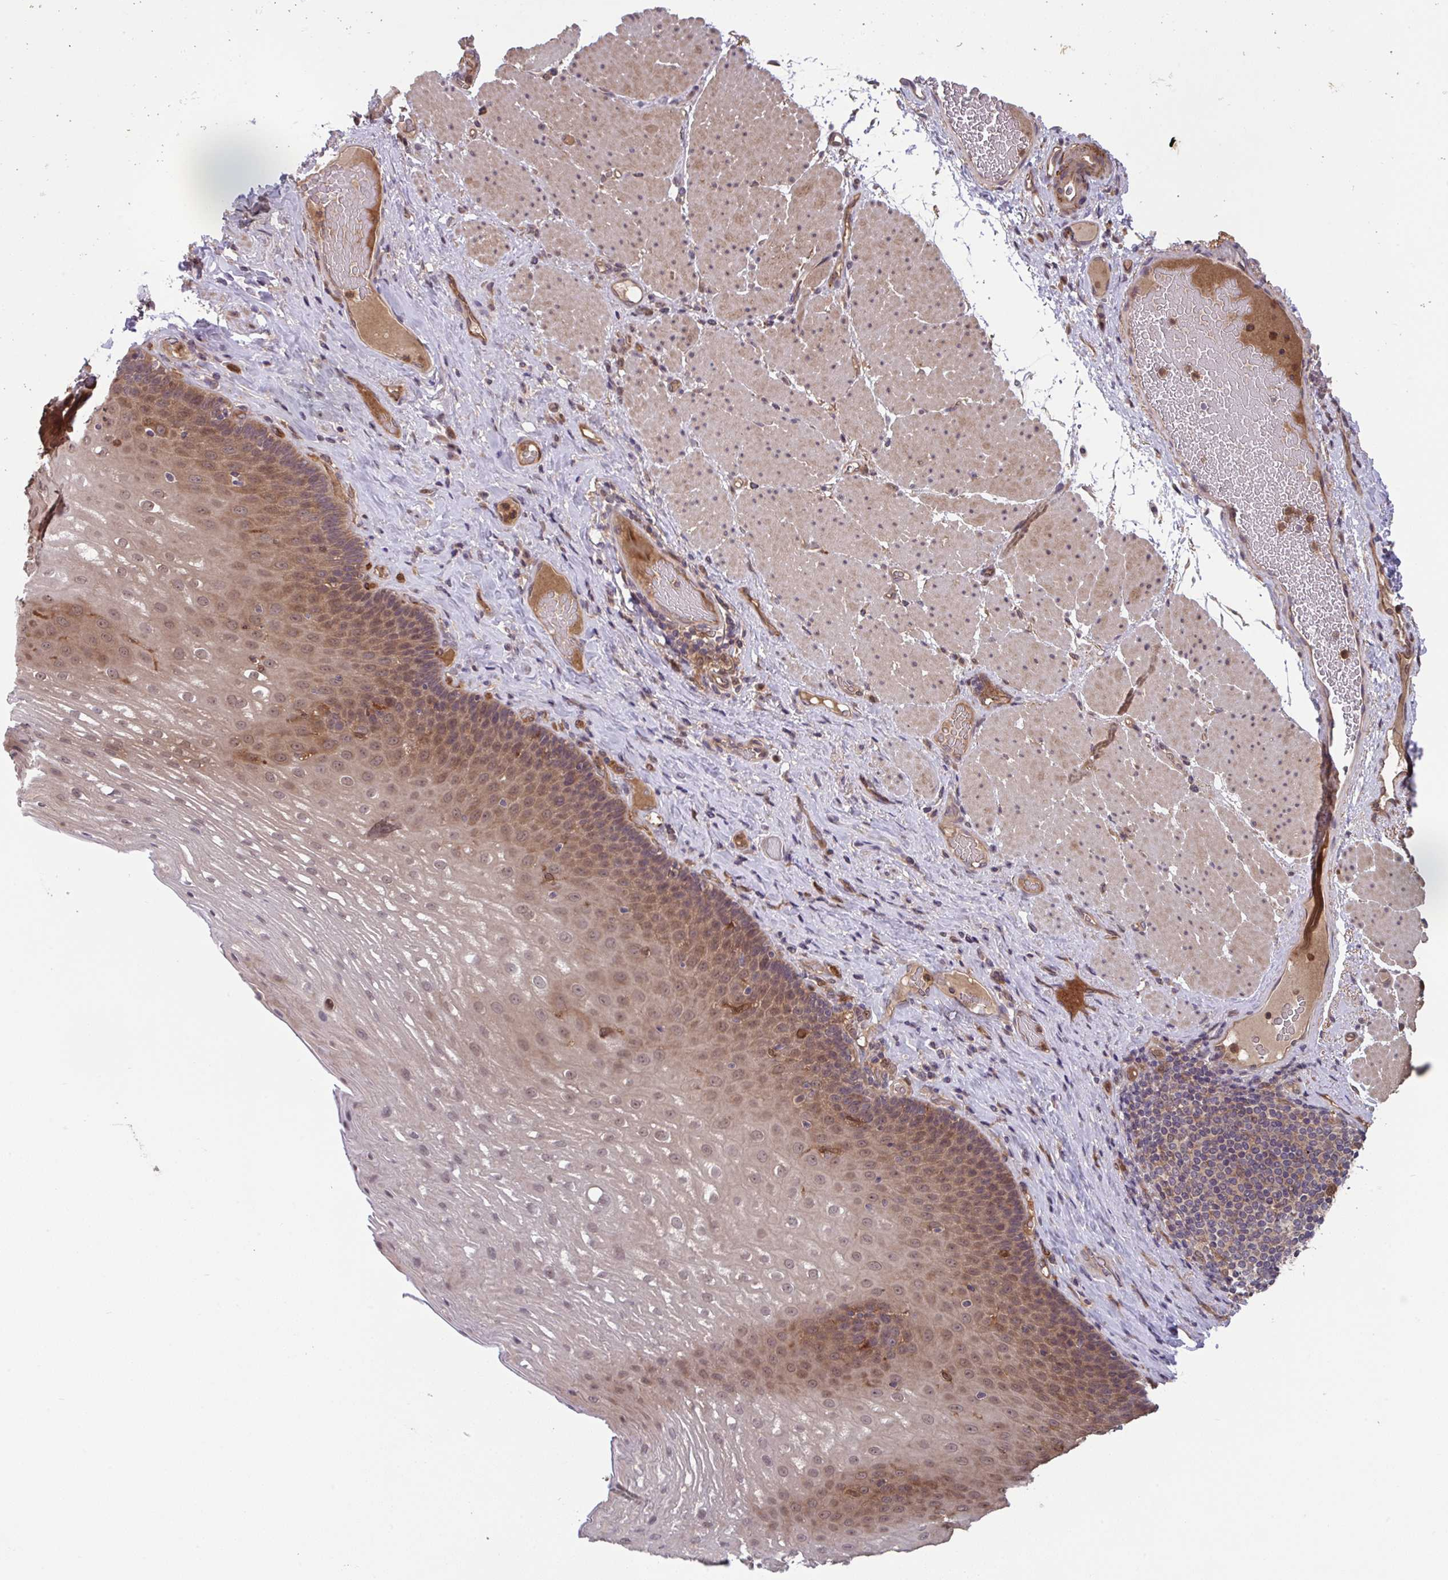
{"staining": {"intensity": "moderate", "quantity": "25%-75%", "location": "cytoplasmic/membranous,nuclear"}, "tissue": "esophagus", "cell_type": "Squamous epithelial cells", "image_type": "normal", "snomed": [{"axis": "morphology", "description": "Normal tissue, NOS"}, {"axis": "topography", "description": "Esophagus"}], "caption": "An image of human esophagus stained for a protein exhibits moderate cytoplasmic/membranous,nuclear brown staining in squamous epithelial cells. The protein is stained brown, and the nuclei are stained in blue (DAB IHC with brightfield microscopy, high magnification).", "gene": "TIGAR", "patient": {"sex": "male", "age": 62}}